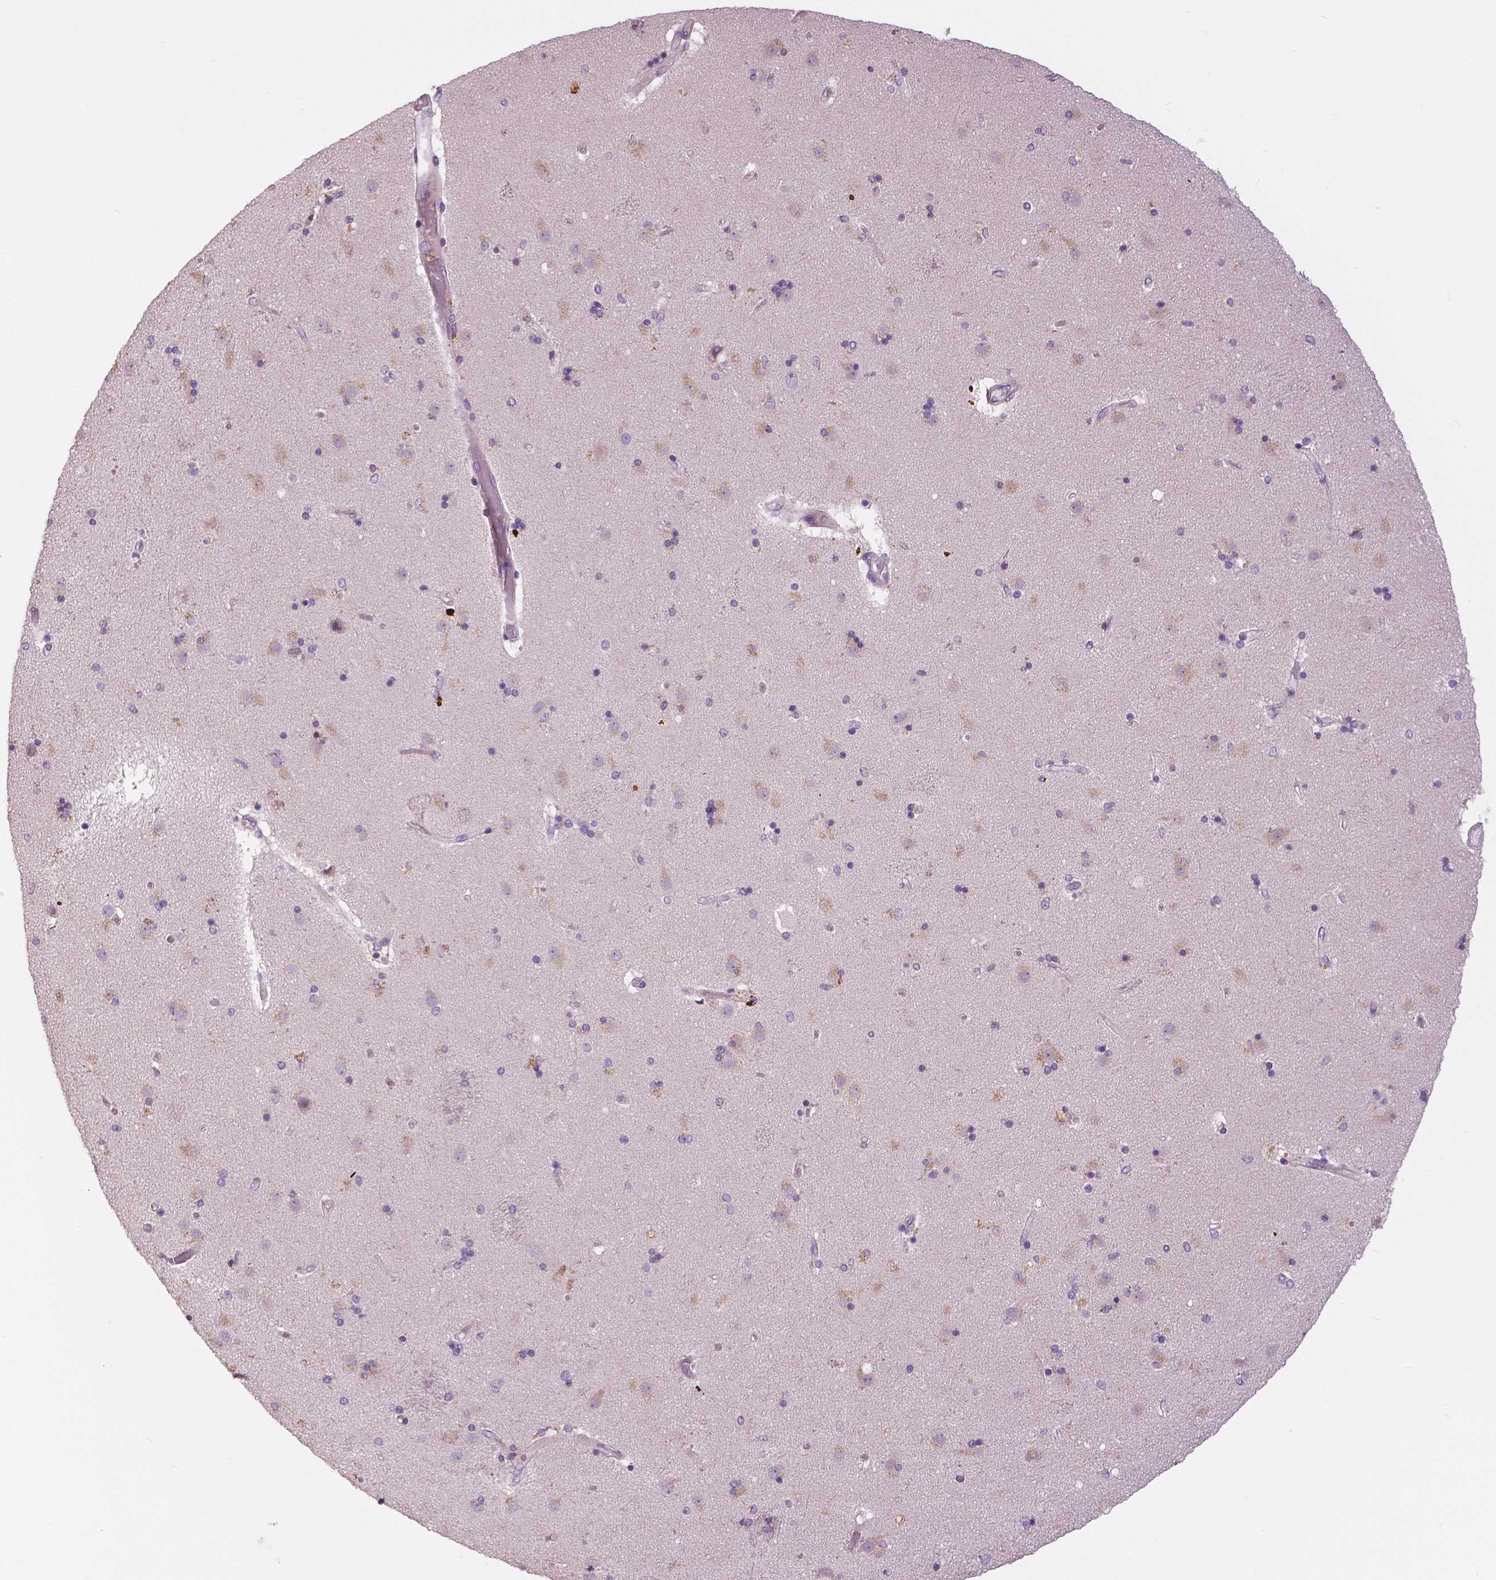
{"staining": {"intensity": "negative", "quantity": "none", "location": "none"}, "tissue": "caudate", "cell_type": "Glial cells", "image_type": "normal", "snomed": [{"axis": "morphology", "description": "Normal tissue, NOS"}, {"axis": "topography", "description": "Lateral ventricle wall"}], "caption": "DAB immunohistochemical staining of unremarkable caudate shows no significant positivity in glial cells.", "gene": "SERPINI1", "patient": {"sex": "female", "age": 71}}